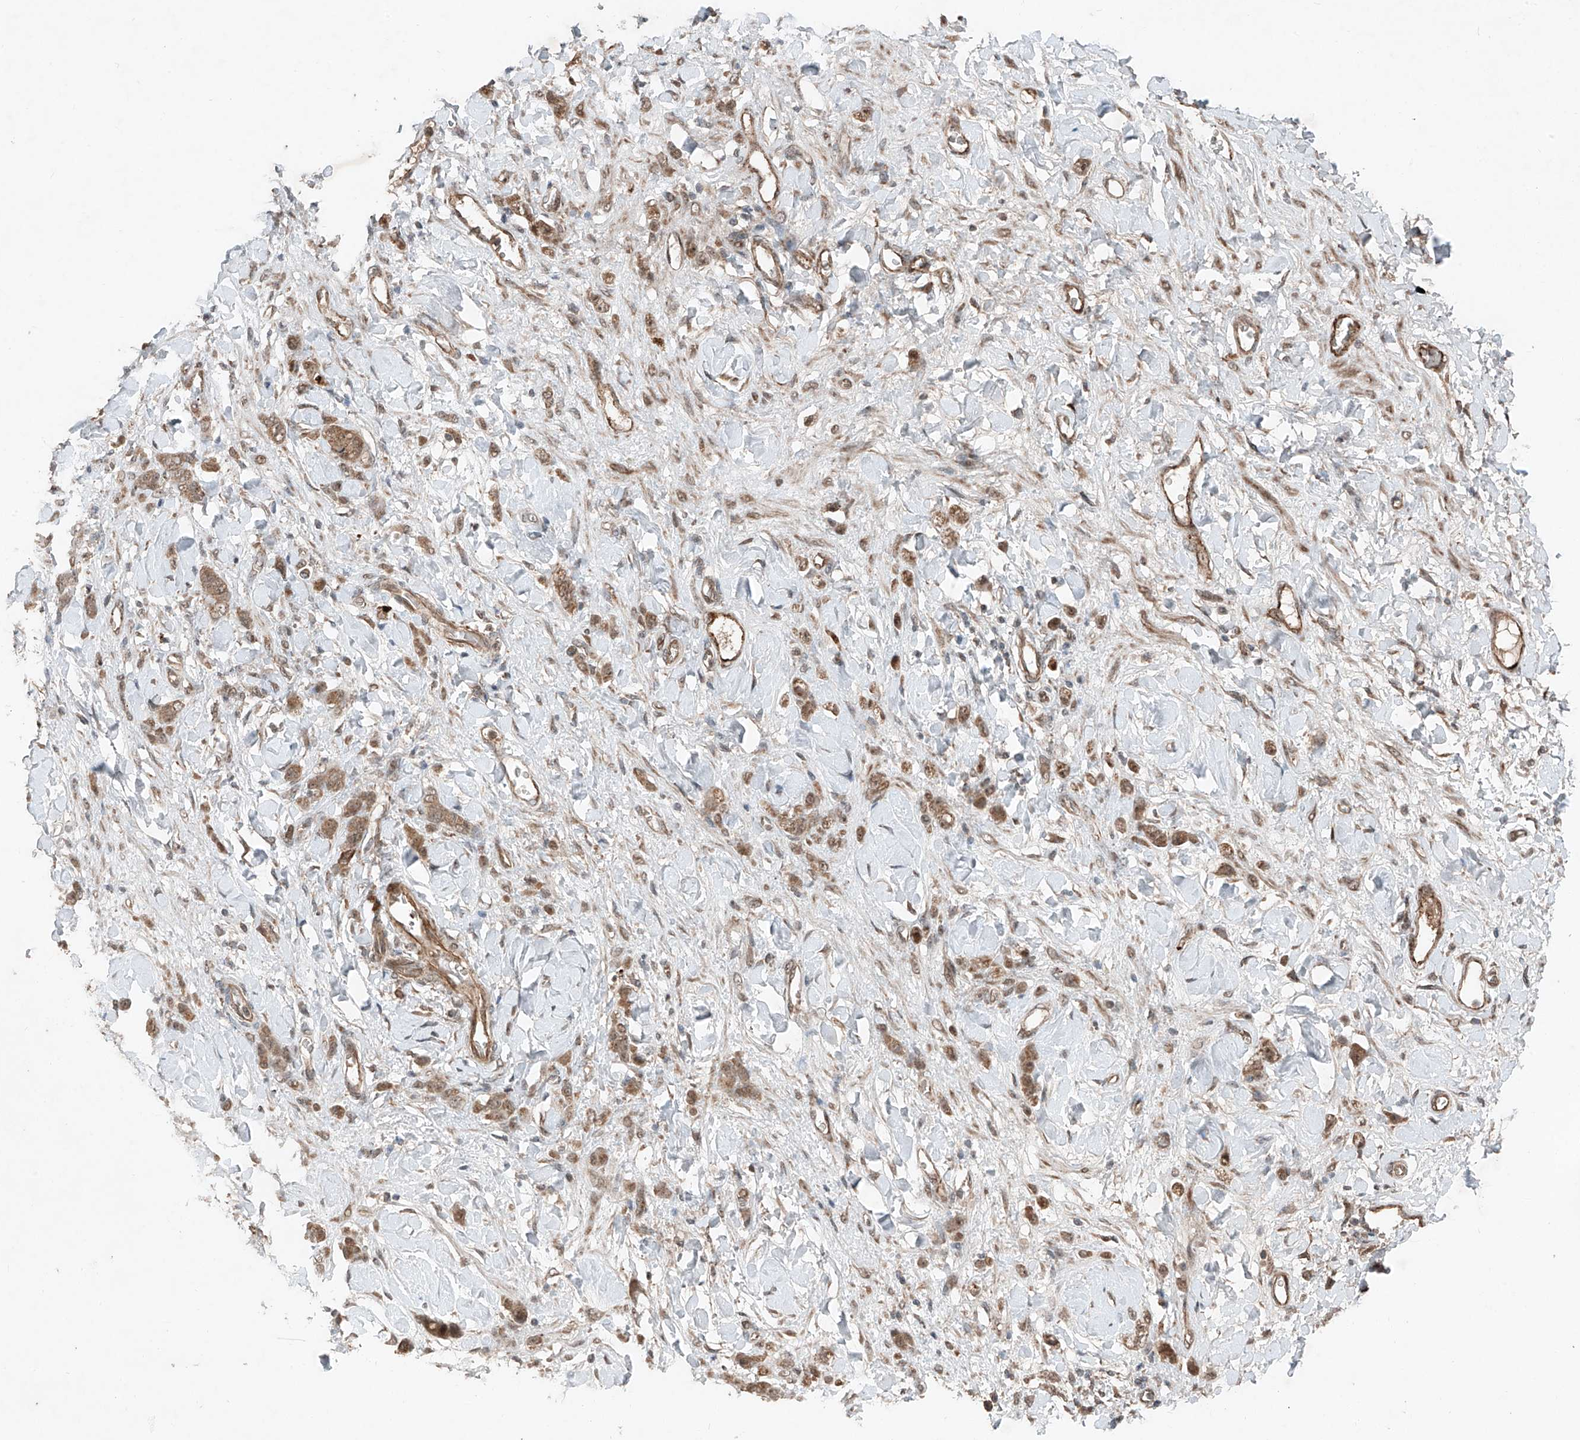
{"staining": {"intensity": "moderate", "quantity": ">75%", "location": "cytoplasmic/membranous,nuclear"}, "tissue": "stomach cancer", "cell_type": "Tumor cells", "image_type": "cancer", "snomed": [{"axis": "morphology", "description": "Normal tissue, NOS"}, {"axis": "morphology", "description": "Adenocarcinoma, NOS"}, {"axis": "topography", "description": "Stomach"}], "caption": "Adenocarcinoma (stomach) tissue reveals moderate cytoplasmic/membranous and nuclear positivity in about >75% of tumor cells The protein is shown in brown color, while the nuclei are stained blue.", "gene": "ZNF620", "patient": {"sex": "male", "age": 82}}